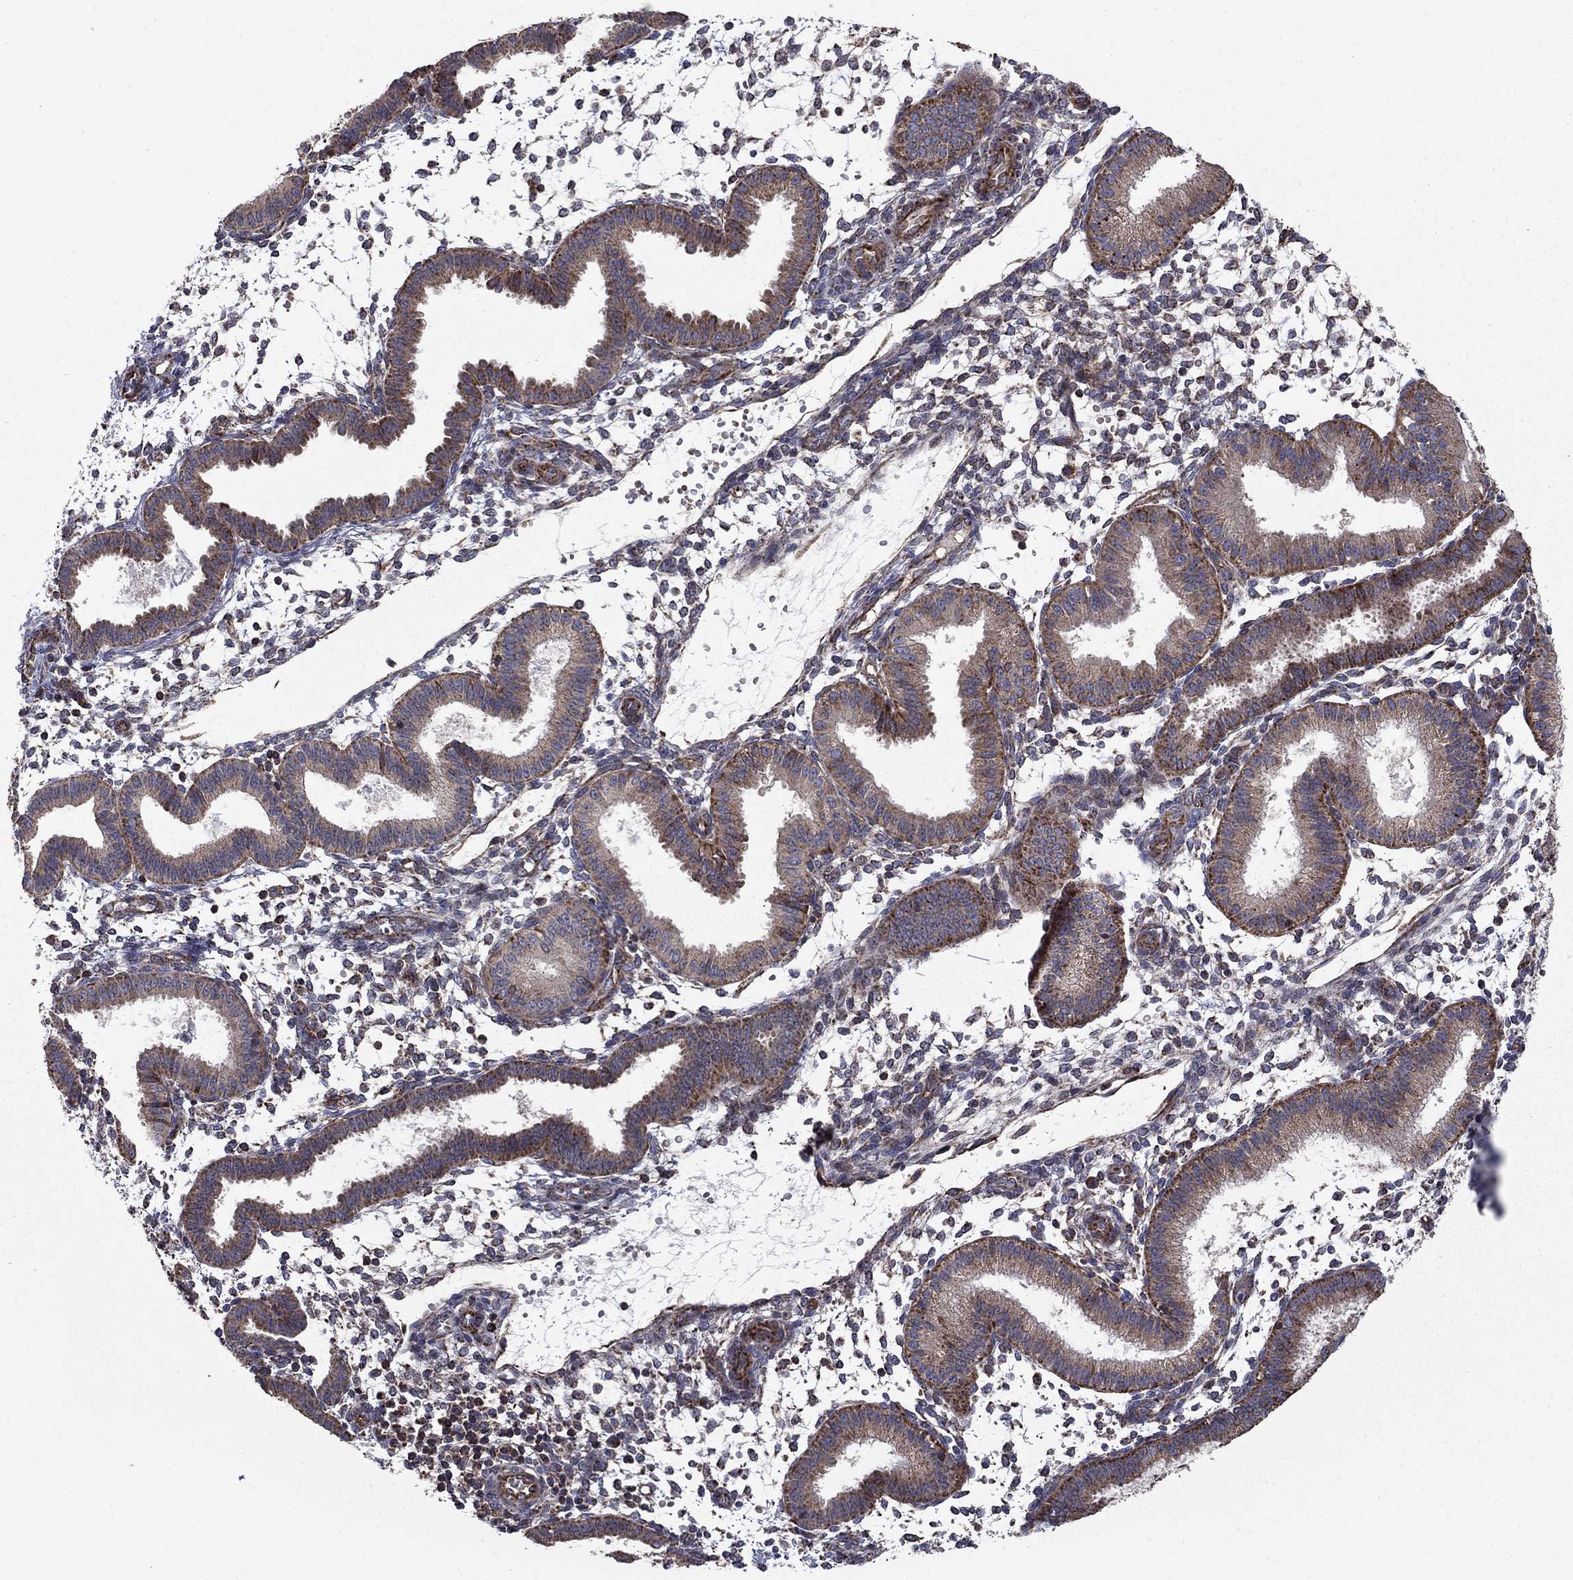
{"staining": {"intensity": "moderate", "quantity": "25%-75%", "location": "cytoplasmic/membranous"}, "tissue": "endometrium", "cell_type": "Cells in endometrial stroma", "image_type": "normal", "snomed": [{"axis": "morphology", "description": "Normal tissue, NOS"}, {"axis": "topography", "description": "Endometrium"}], "caption": "DAB immunohistochemical staining of normal endometrium displays moderate cytoplasmic/membranous protein positivity in approximately 25%-75% of cells in endometrial stroma.", "gene": "NDUFS8", "patient": {"sex": "female", "age": 43}}